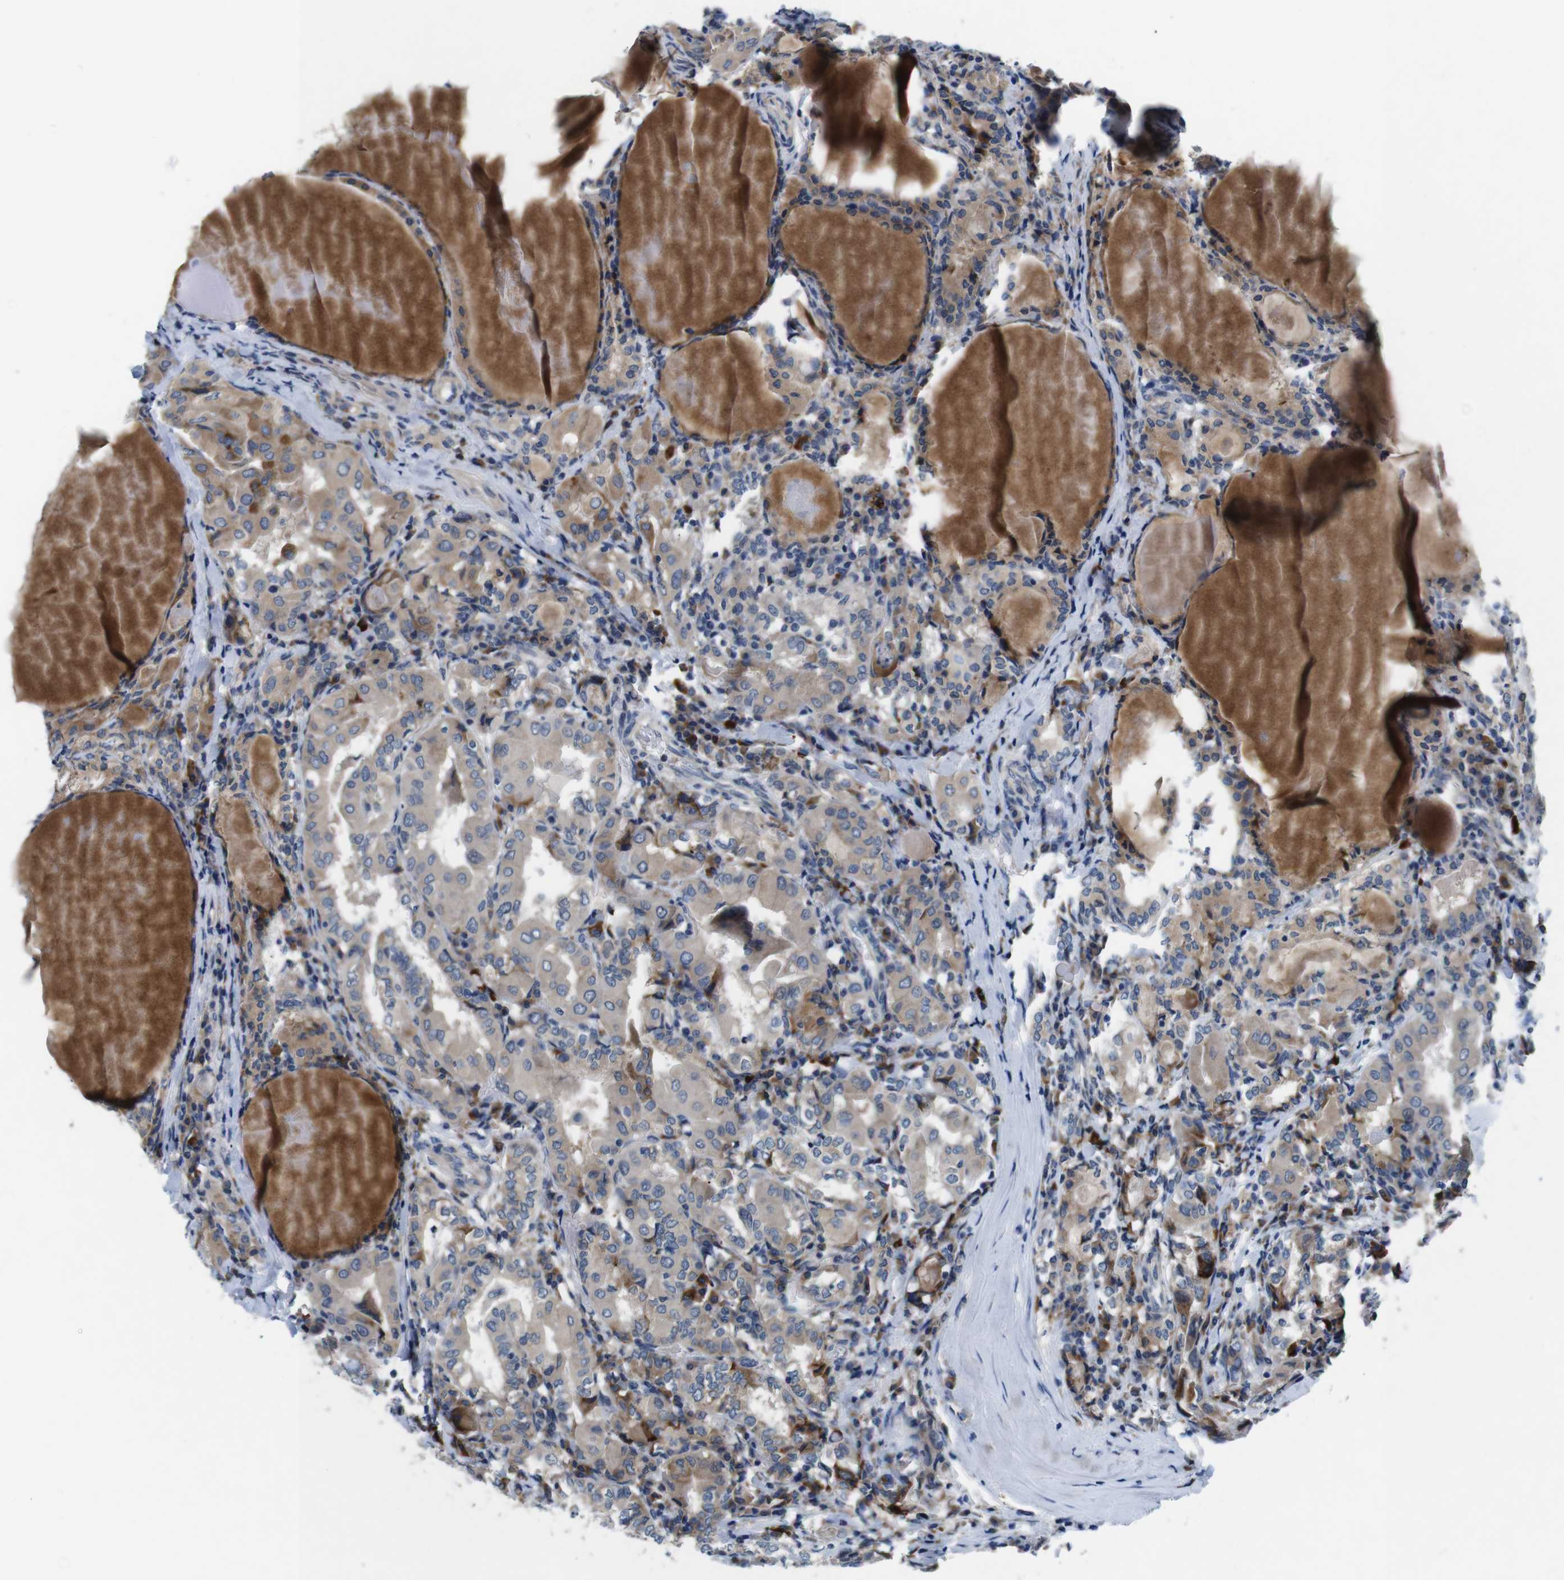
{"staining": {"intensity": "weak", "quantity": ">75%", "location": "cytoplasmic/membranous"}, "tissue": "thyroid cancer", "cell_type": "Tumor cells", "image_type": "cancer", "snomed": [{"axis": "morphology", "description": "Papillary adenocarcinoma, NOS"}, {"axis": "topography", "description": "Thyroid gland"}], "caption": "This is a histology image of immunohistochemistry (IHC) staining of thyroid cancer, which shows weak expression in the cytoplasmic/membranous of tumor cells.", "gene": "JAK1", "patient": {"sex": "female", "age": 42}}